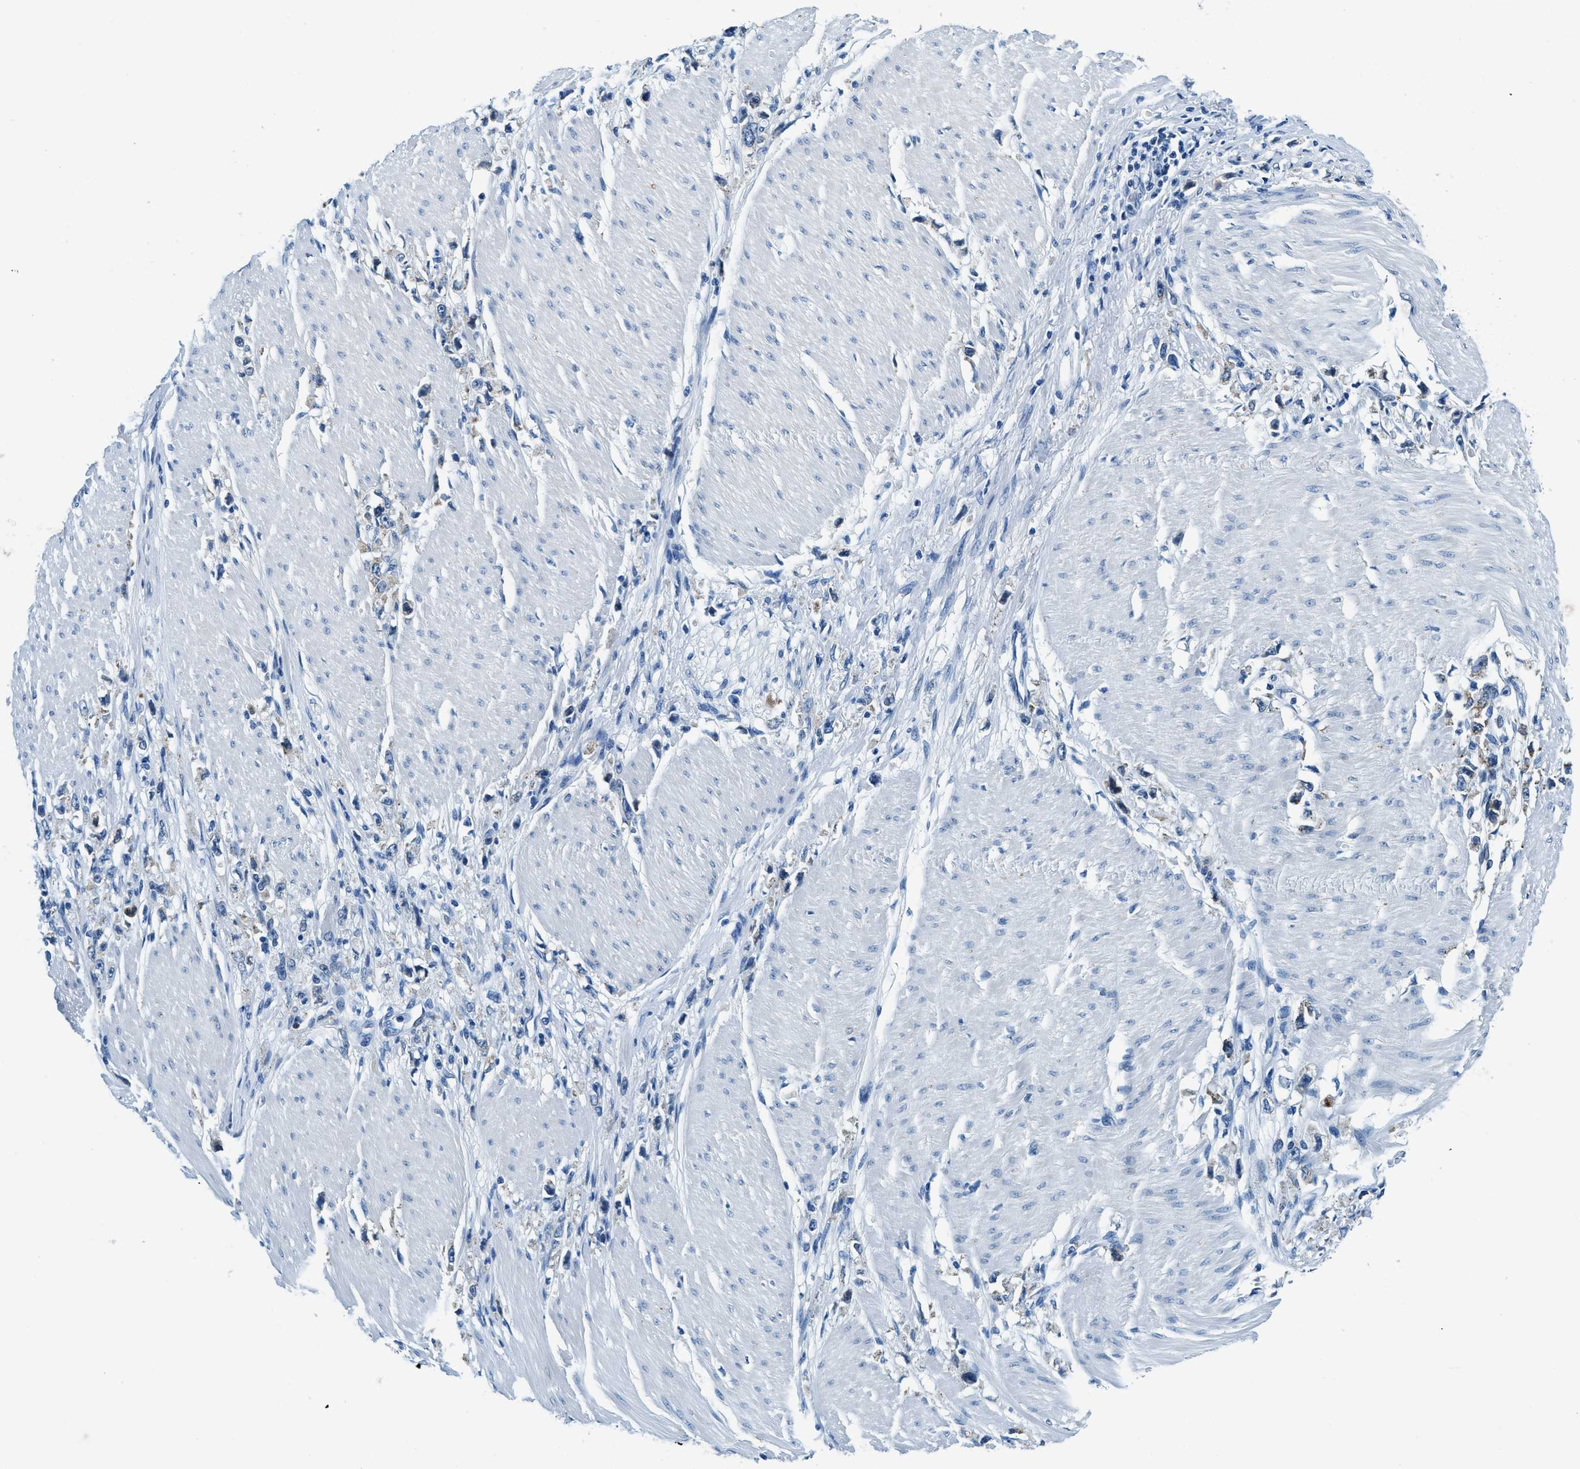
{"staining": {"intensity": "weak", "quantity": "<25%", "location": "cytoplasmic/membranous"}, "tissue": "stomach cancer", "cell_type": "Tumor cells", "image_type": "cancer", "snomed": [{"axis": "morphology", "description": "Adenocarcinoma, NOS"}, {"axis": "topography", "description": "Stomach"}], "caption": "IHC of human stomach cancer reveals no expression in tumor cells.", "gene": "UBAC2", "patient": {"sex": "female", "age": 59}}